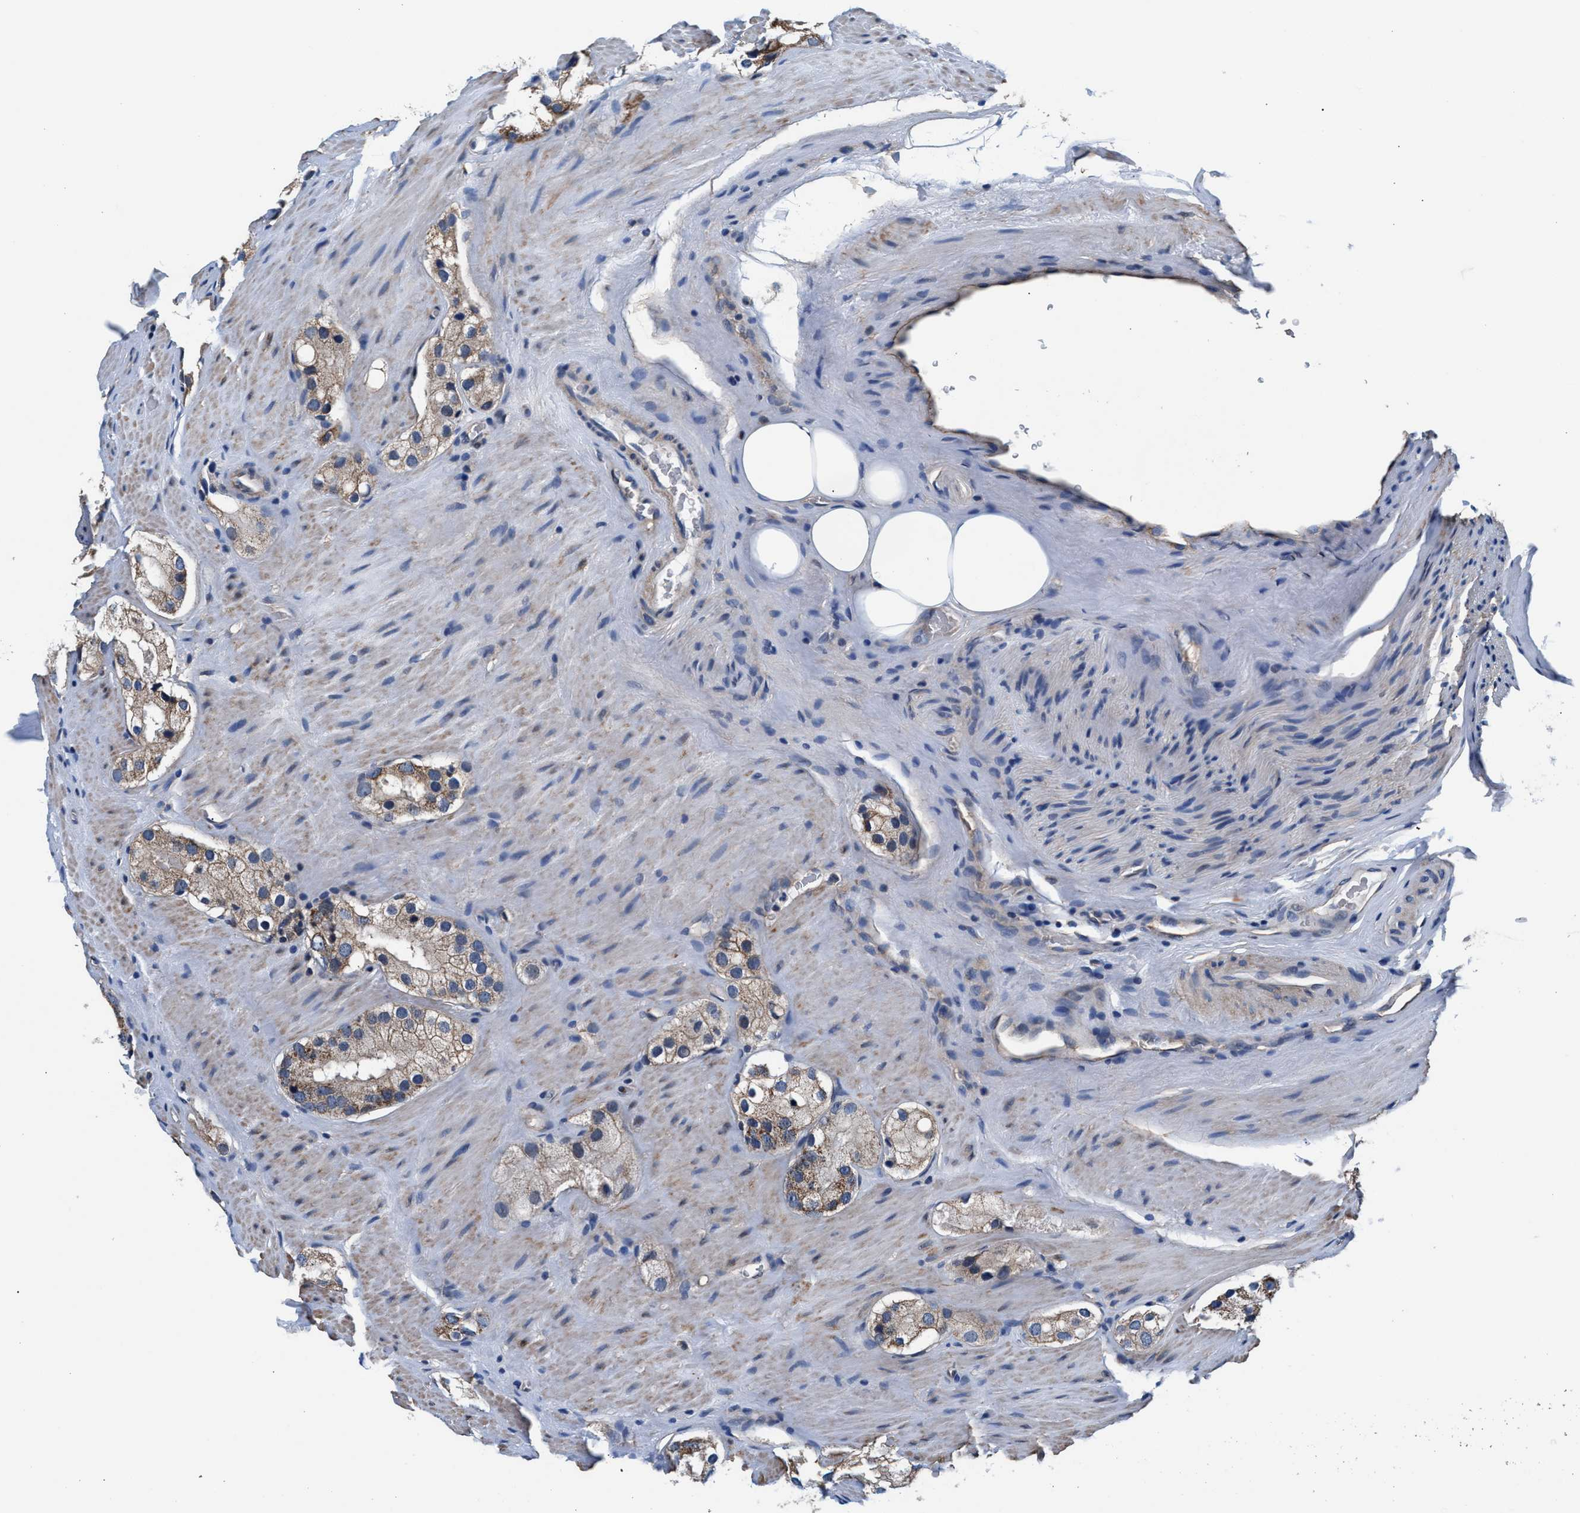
{"staining": {"intensity": "moderate", "quantity": ">75%", "location": "cytoplasmic/membranous"}, "tissue": "prostate cancer", "cell_type": "Tumor cells", "image_type": "cancer", "snomed": [{"axis": "morphology", "description": "Adenocarcinoma, High grade"}, {"axis": "topography", "description": "Prostate"}], "caption": "High-power microscopy captured an immunohistochemistry histopathology image of prostate cancer (high-grade adenocarcinoma), revealing moderate cytoplasmic/membranous staining in approximately >75% of tumor cells.", "gene": "NKTR", "patient": {"sex": "male", "age": 63}}